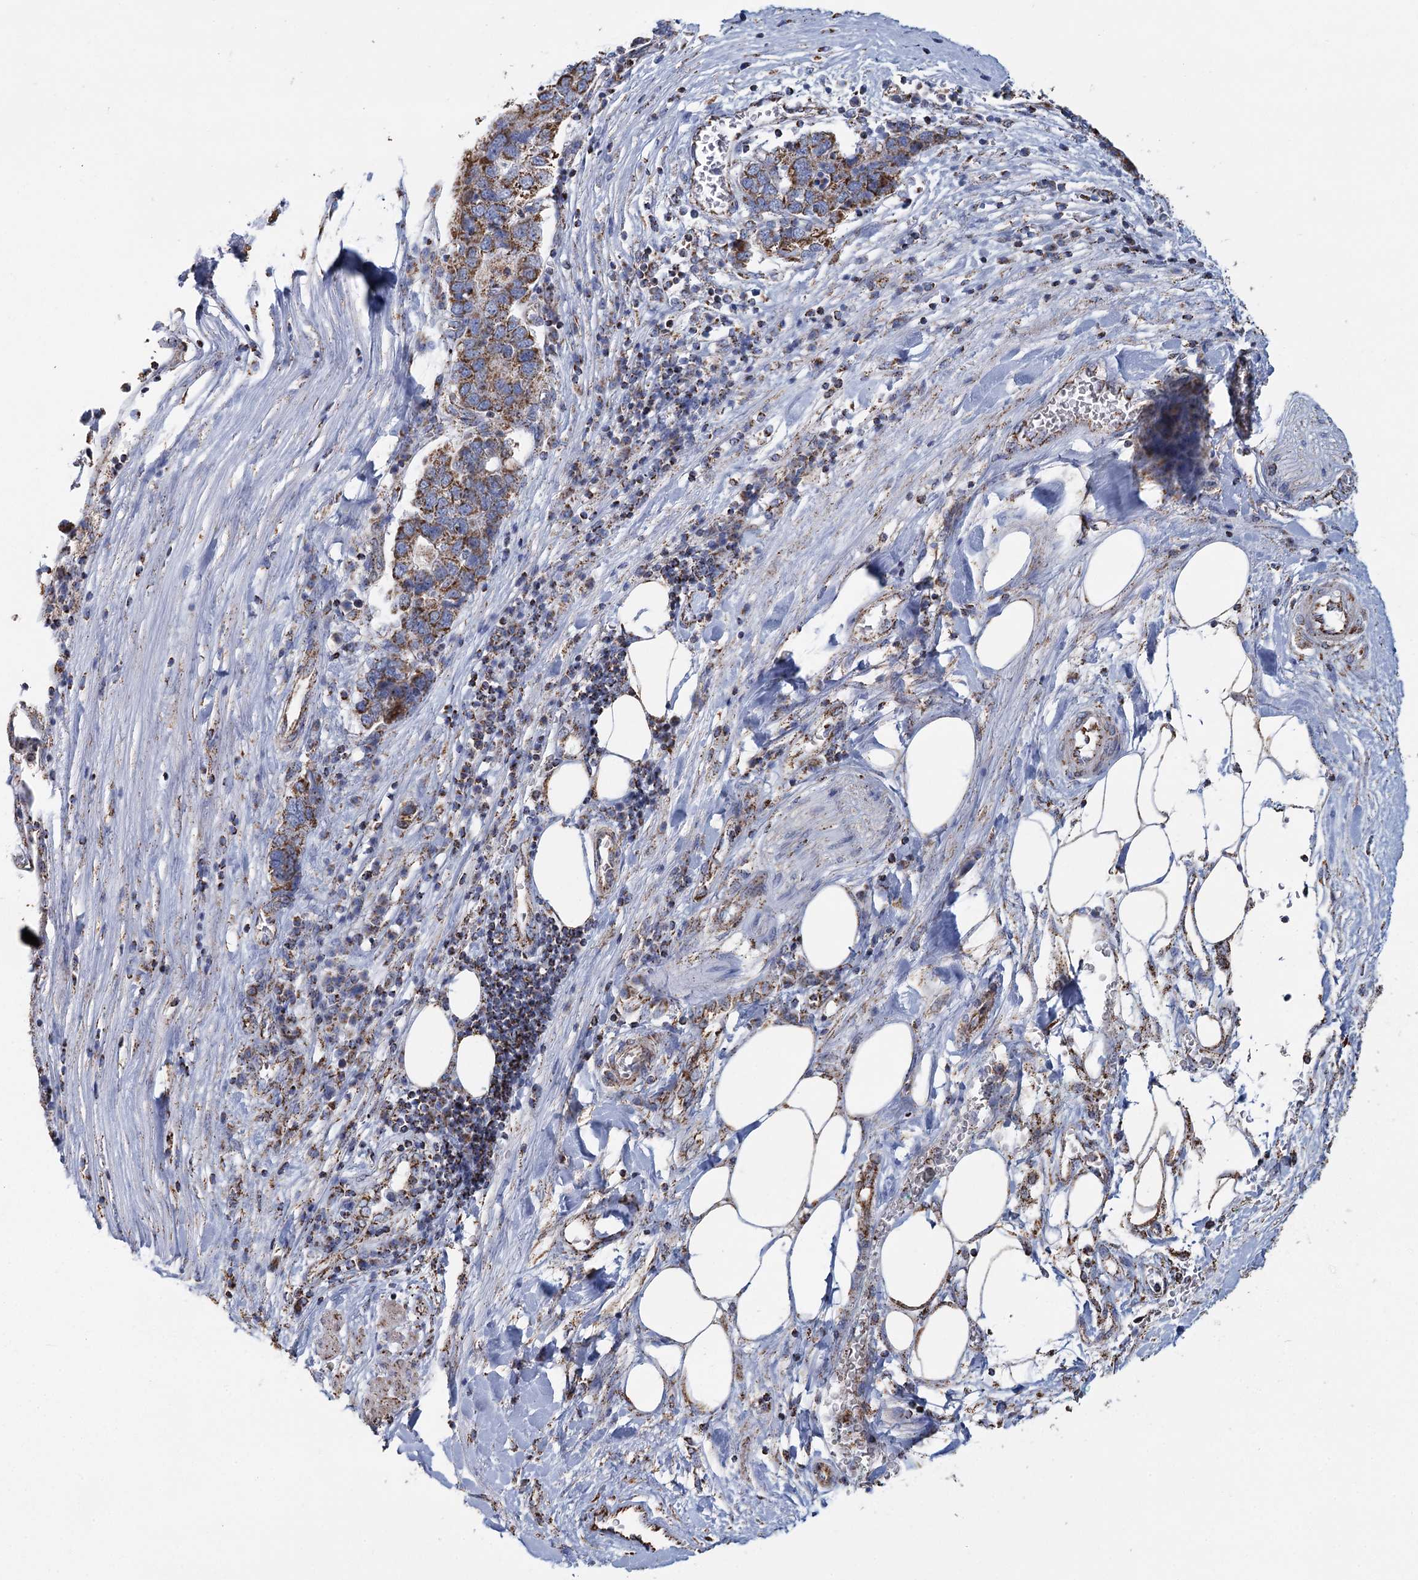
{"staining": {"intensity": "moderate", "quantity": ">75%", "location": "cytoplasmic/membranous"}, "tissue": "pancreatic cancer", "cell_type": "Tumor cells", "image_type": "cancer", "snomed": [{"axis": "morphology", "description": "Adenocarcinoma, NOS"}, {"axis": "topography", "description": "Pancreas"}], "caption": "Pancreatic cancer stained with a protein marker shows moderate staining in tumor cells.", "gene": "MRPL44", "patient": {"sex": "female", "age": 61}}